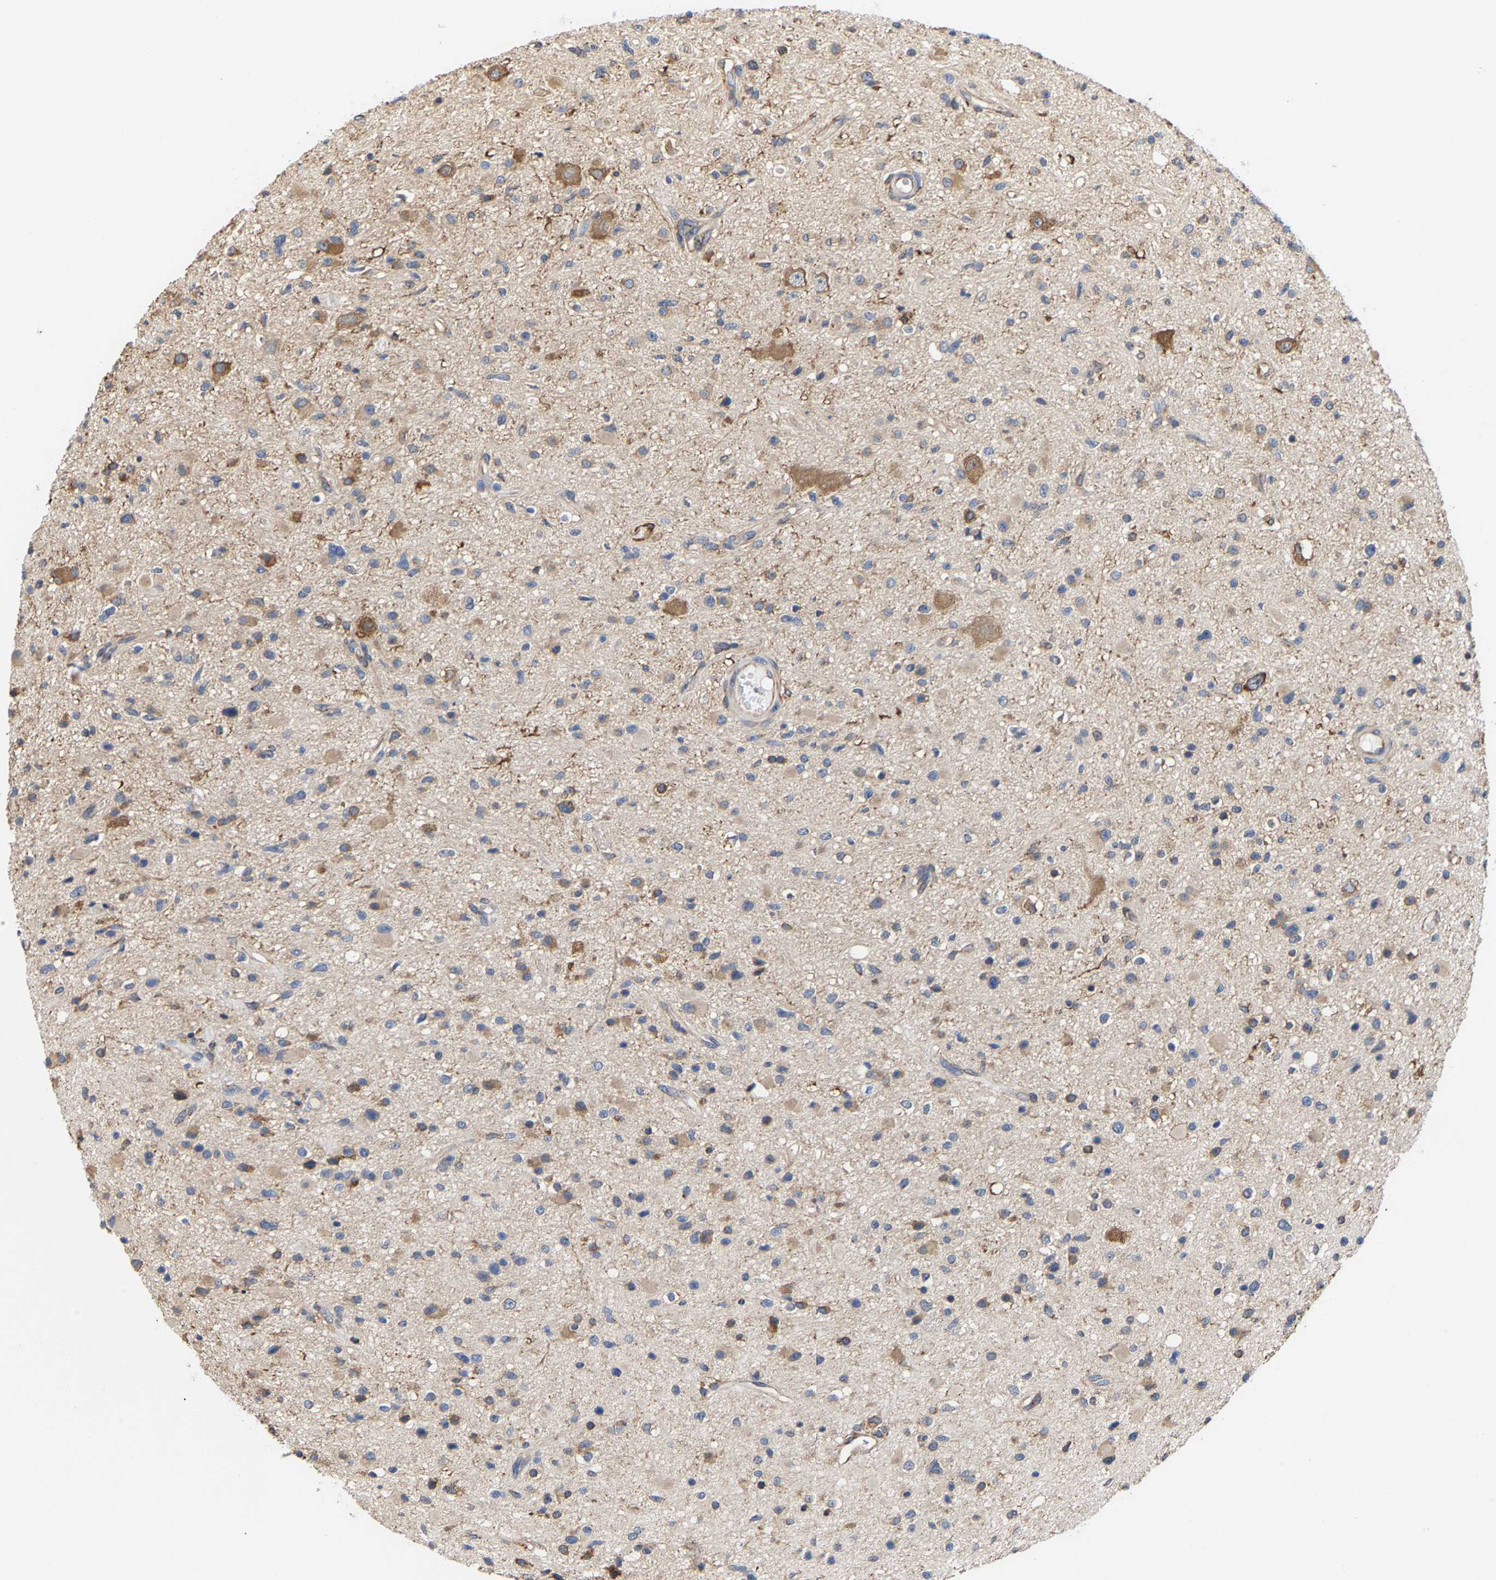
{"staining": {"intensity": "weak", "quantity": "<25%", "location": "cytoplasmic/membranous"}, "tissue": "glioma", "cell_type": "Tumor cells", "image_type": "cancer", "snomed": [{"axis": "morphology", "description": "Glioma, malignant, High grade"}, {"axis": "topography", "description": "Brain"}], "caption": "Image shows no significant protein expression in tumor cells of high-grade glioma (malignant).", "gene": "ARAP1", "patient": {"sex": "male", "age": 33}}